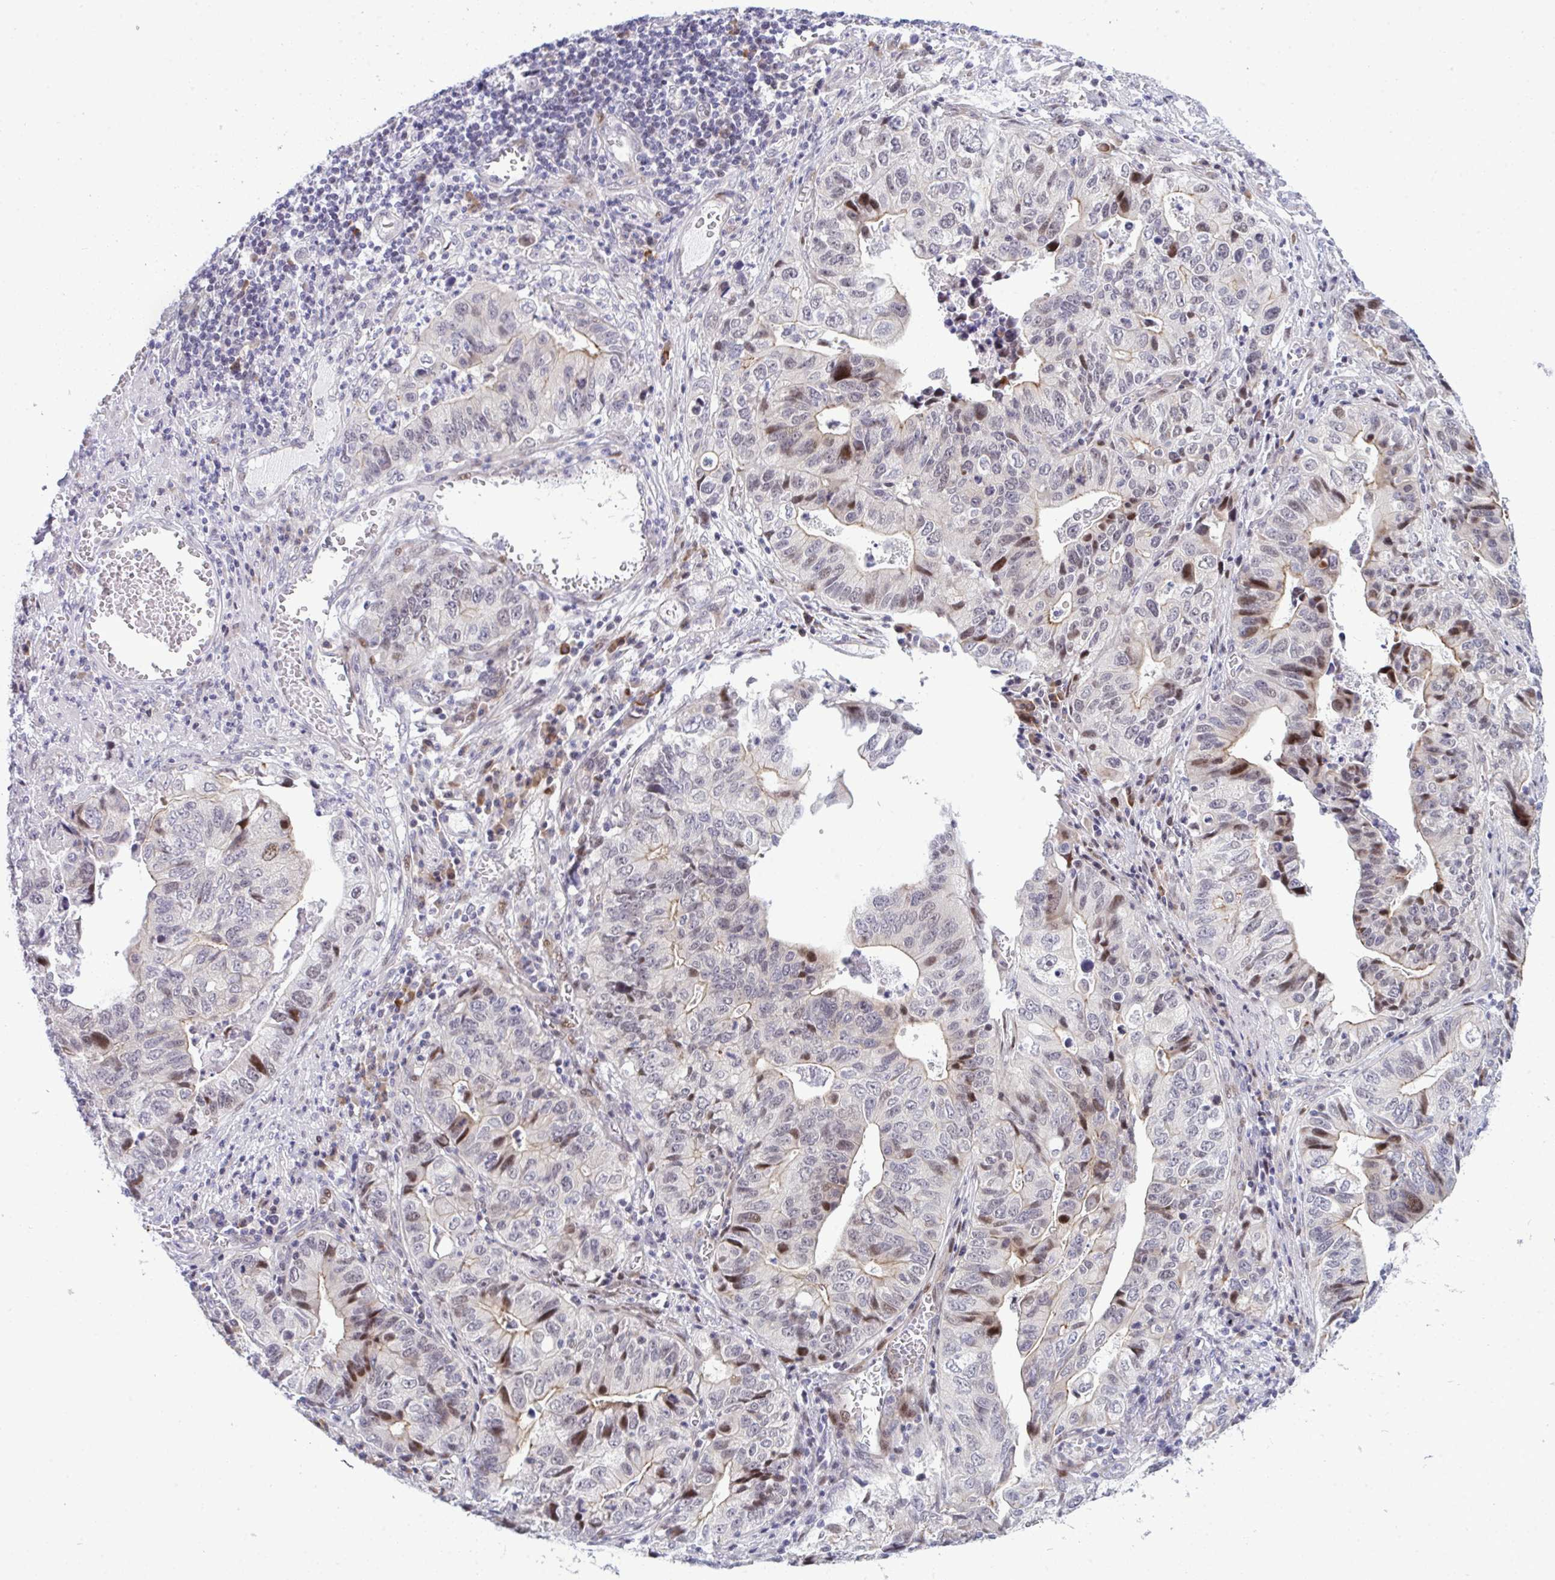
{"staining": {"intensity": "moderate", "quantity": "<25%", "location": "nuclear"}, "tissue": "stomach cancer", "cell_type": "Tumor cells", "image_type": "cancer", "snomed": [{"axis": "morphology", "description": "Adenocarcinoma, NOS"}, {"axis": "topography", "description": "Stomach, upper"}], "caption": "Adenocarcinoma (stomach) tissue shows moderate nuclear staining in approximately <25% of tumor cells", "gene": "TAB1", "patient": {"sex": "female", "age": 67}}